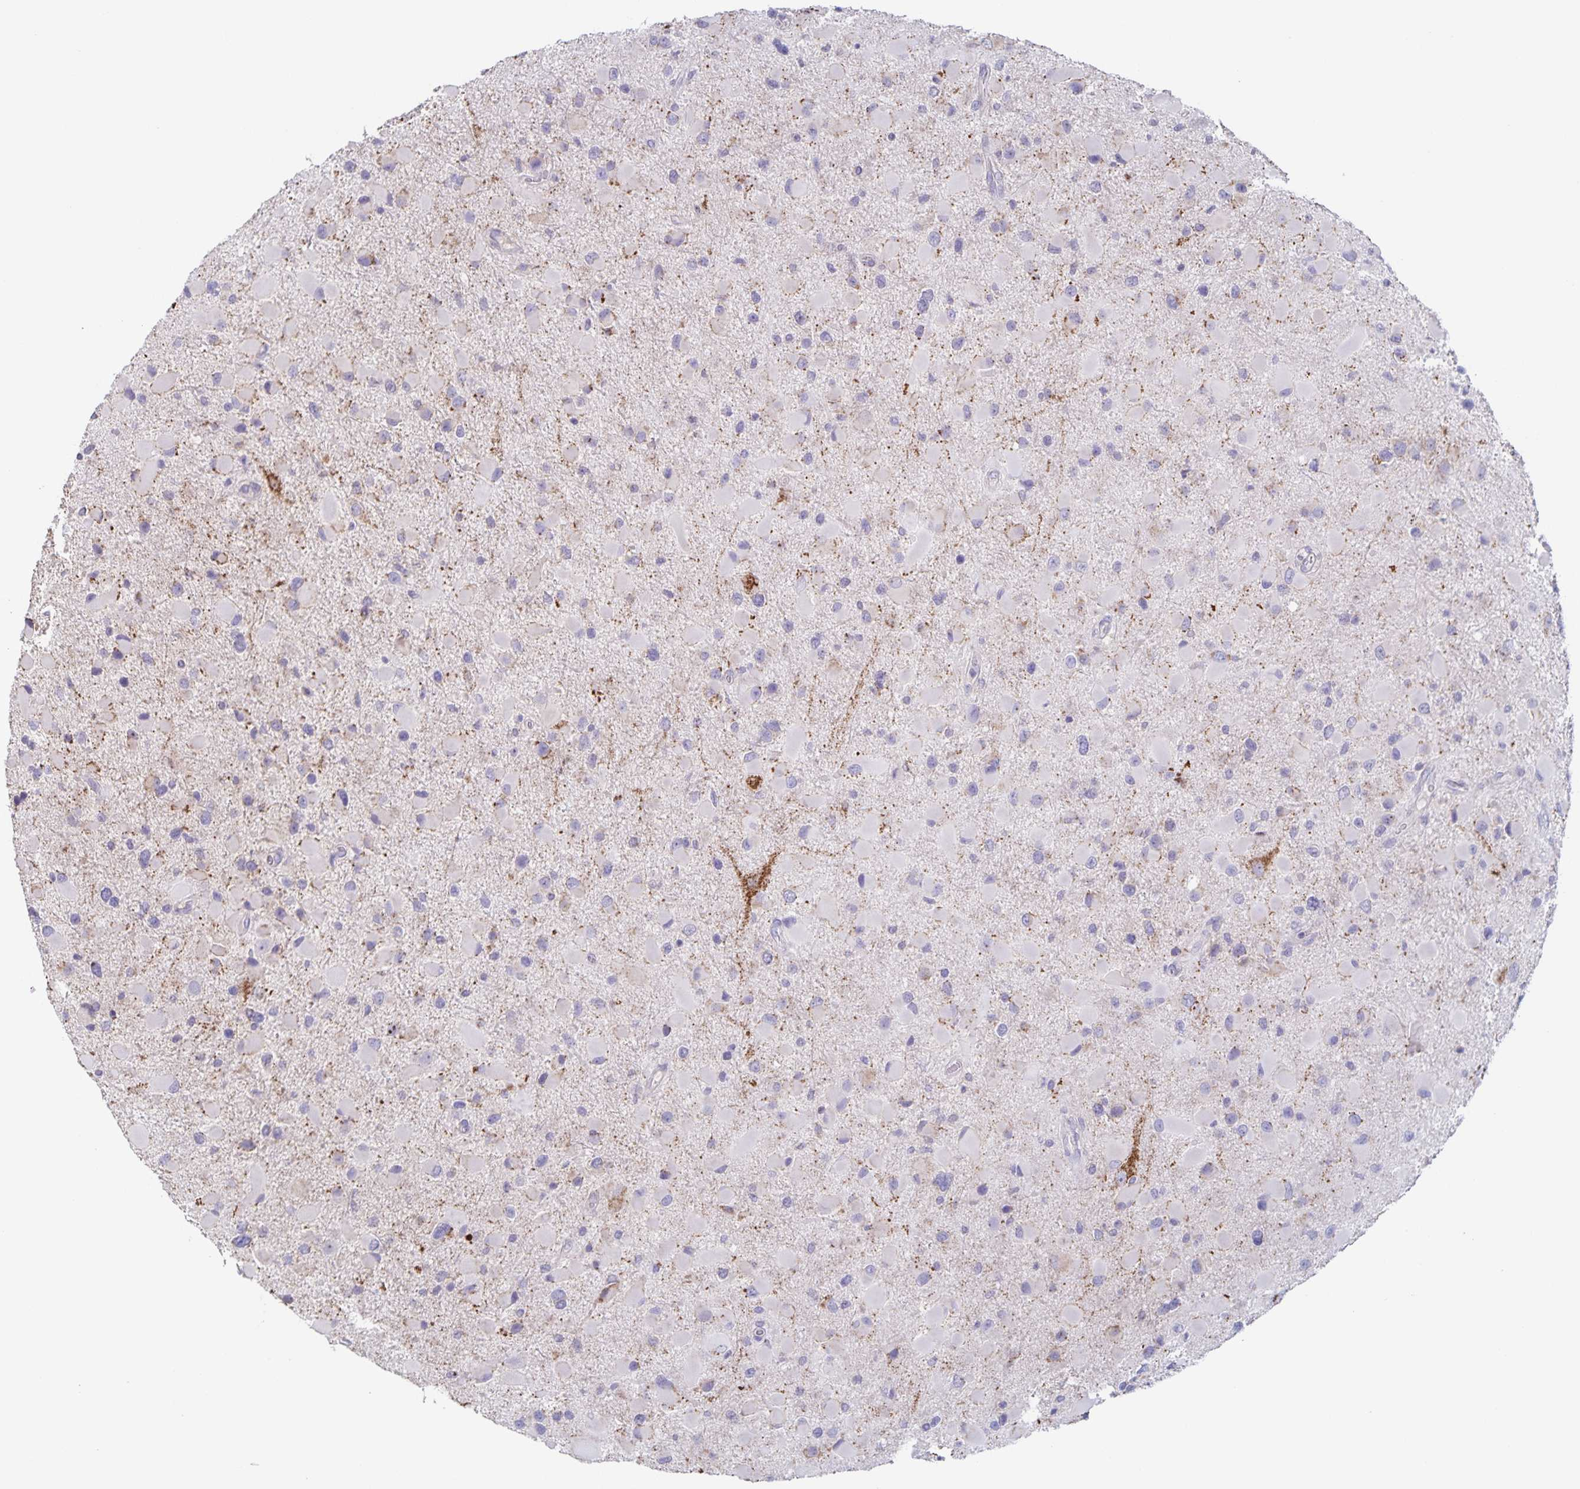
{"staining": {"intensity": "negative", "quantity": "none", "location": "none"}, "tissue": "glioma", "cell_type": "Tumor cells", "image_type": "cancer", "snomed": [{"axis": "morphology", "description": "Glioma, malignant, Low grade"}, {"axis": "topography", "description": "Brain"}], "caption": "This is a histopathology image of immunohistochemistry (IHC) staining of low-grade glioma (malignant), which shows no positivity in tumor cells.", "gene": "RPL36A", "patient": {"sex": "female", "age": 32}}